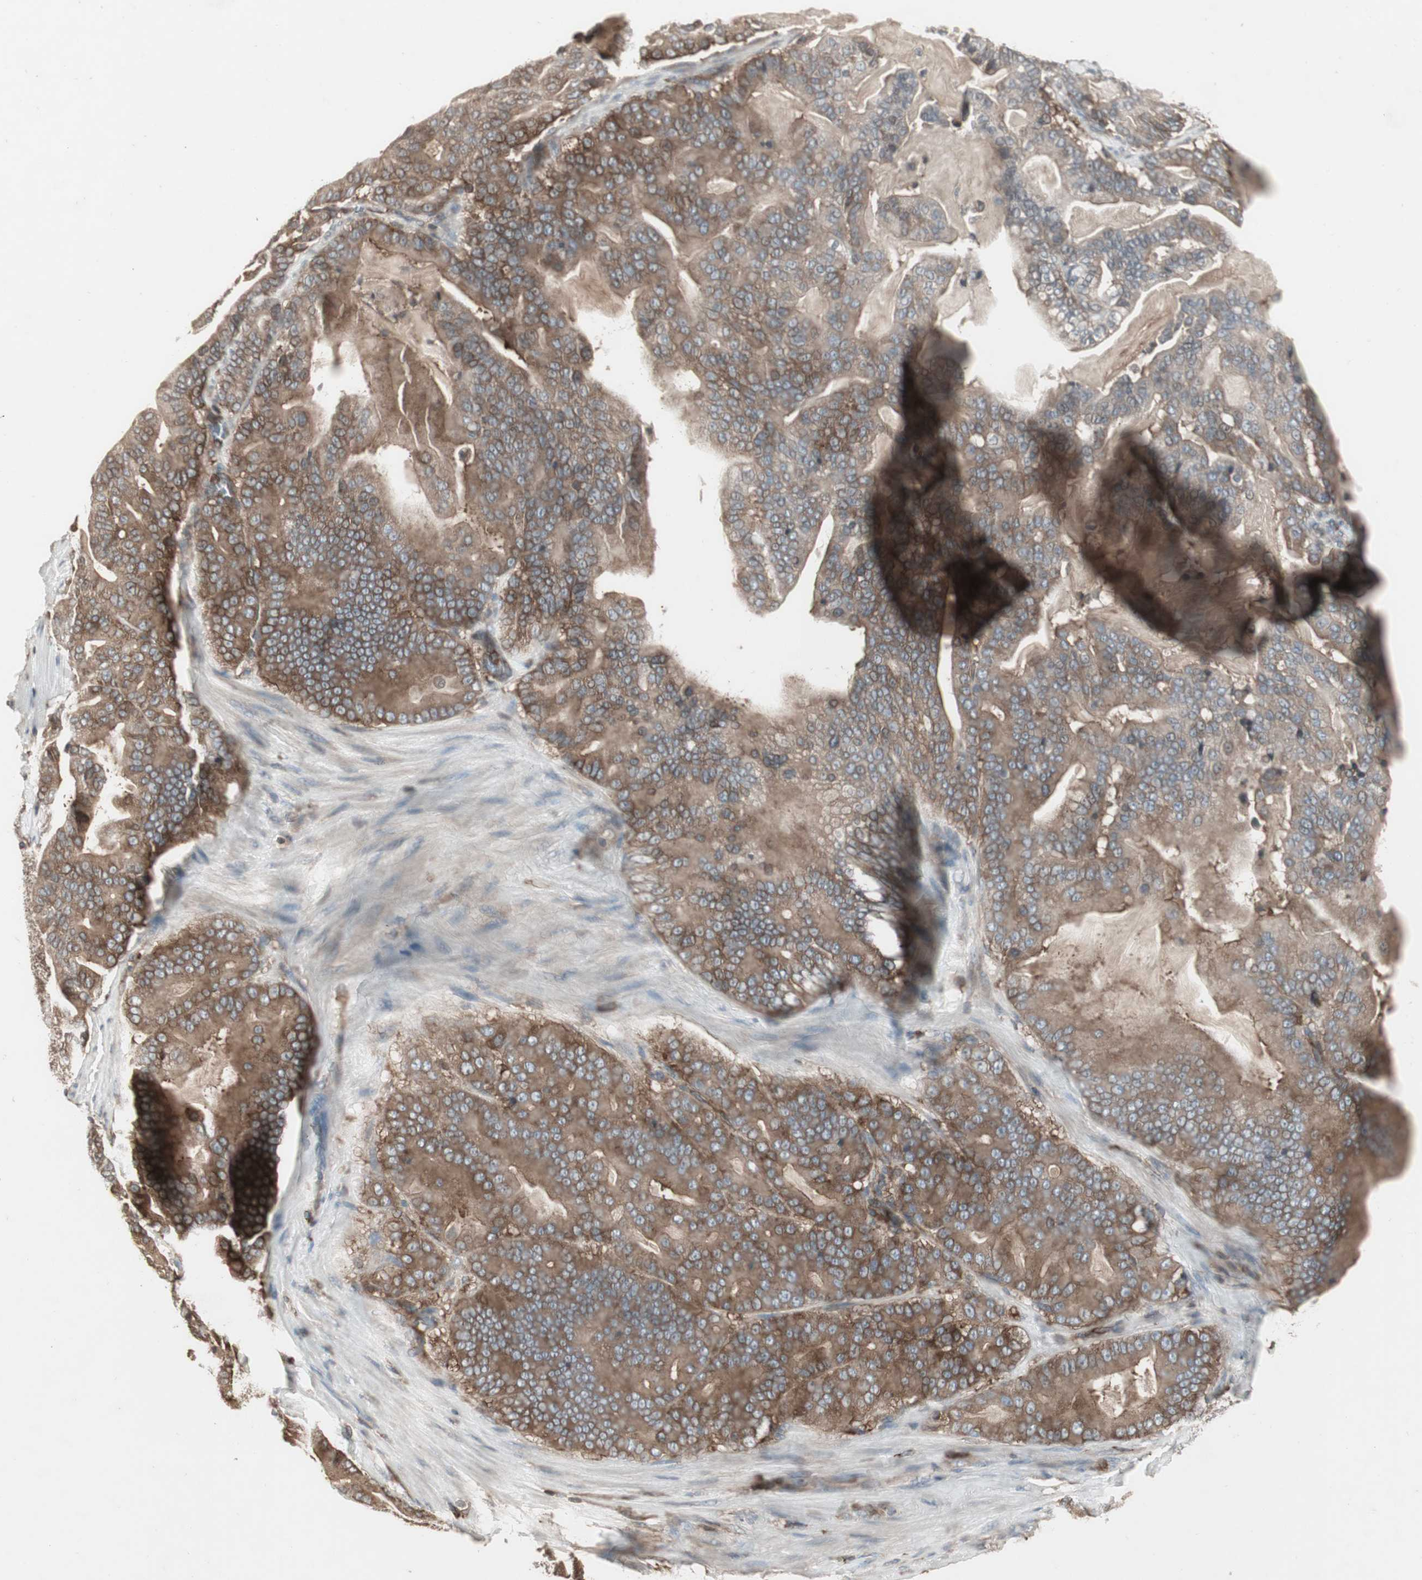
{"staining": {"intensity": "moderate", "quantity": "25%-75%", "location": "cytoplasmic/membranous"}, "tissue": "pancreatic cancer", "cell_type": "Tumor cells", "image_type": "cancer", "snomed": [{"axis": "morphology", "description": "Adenocarcinoma, NOS"}, {"axis": "topography", "description": "Pancreas"}], "caption": "Immunohistochemistry (IHC) (DAB) staining of pancreatic cancer (adenocarcinoma) displays moderate cytoplasmic/membranous protein staining in approximately 25%-75% of tumor cells.", "gene": "ARHGEF1", "patient": {"sex": "male", "age": 63}}